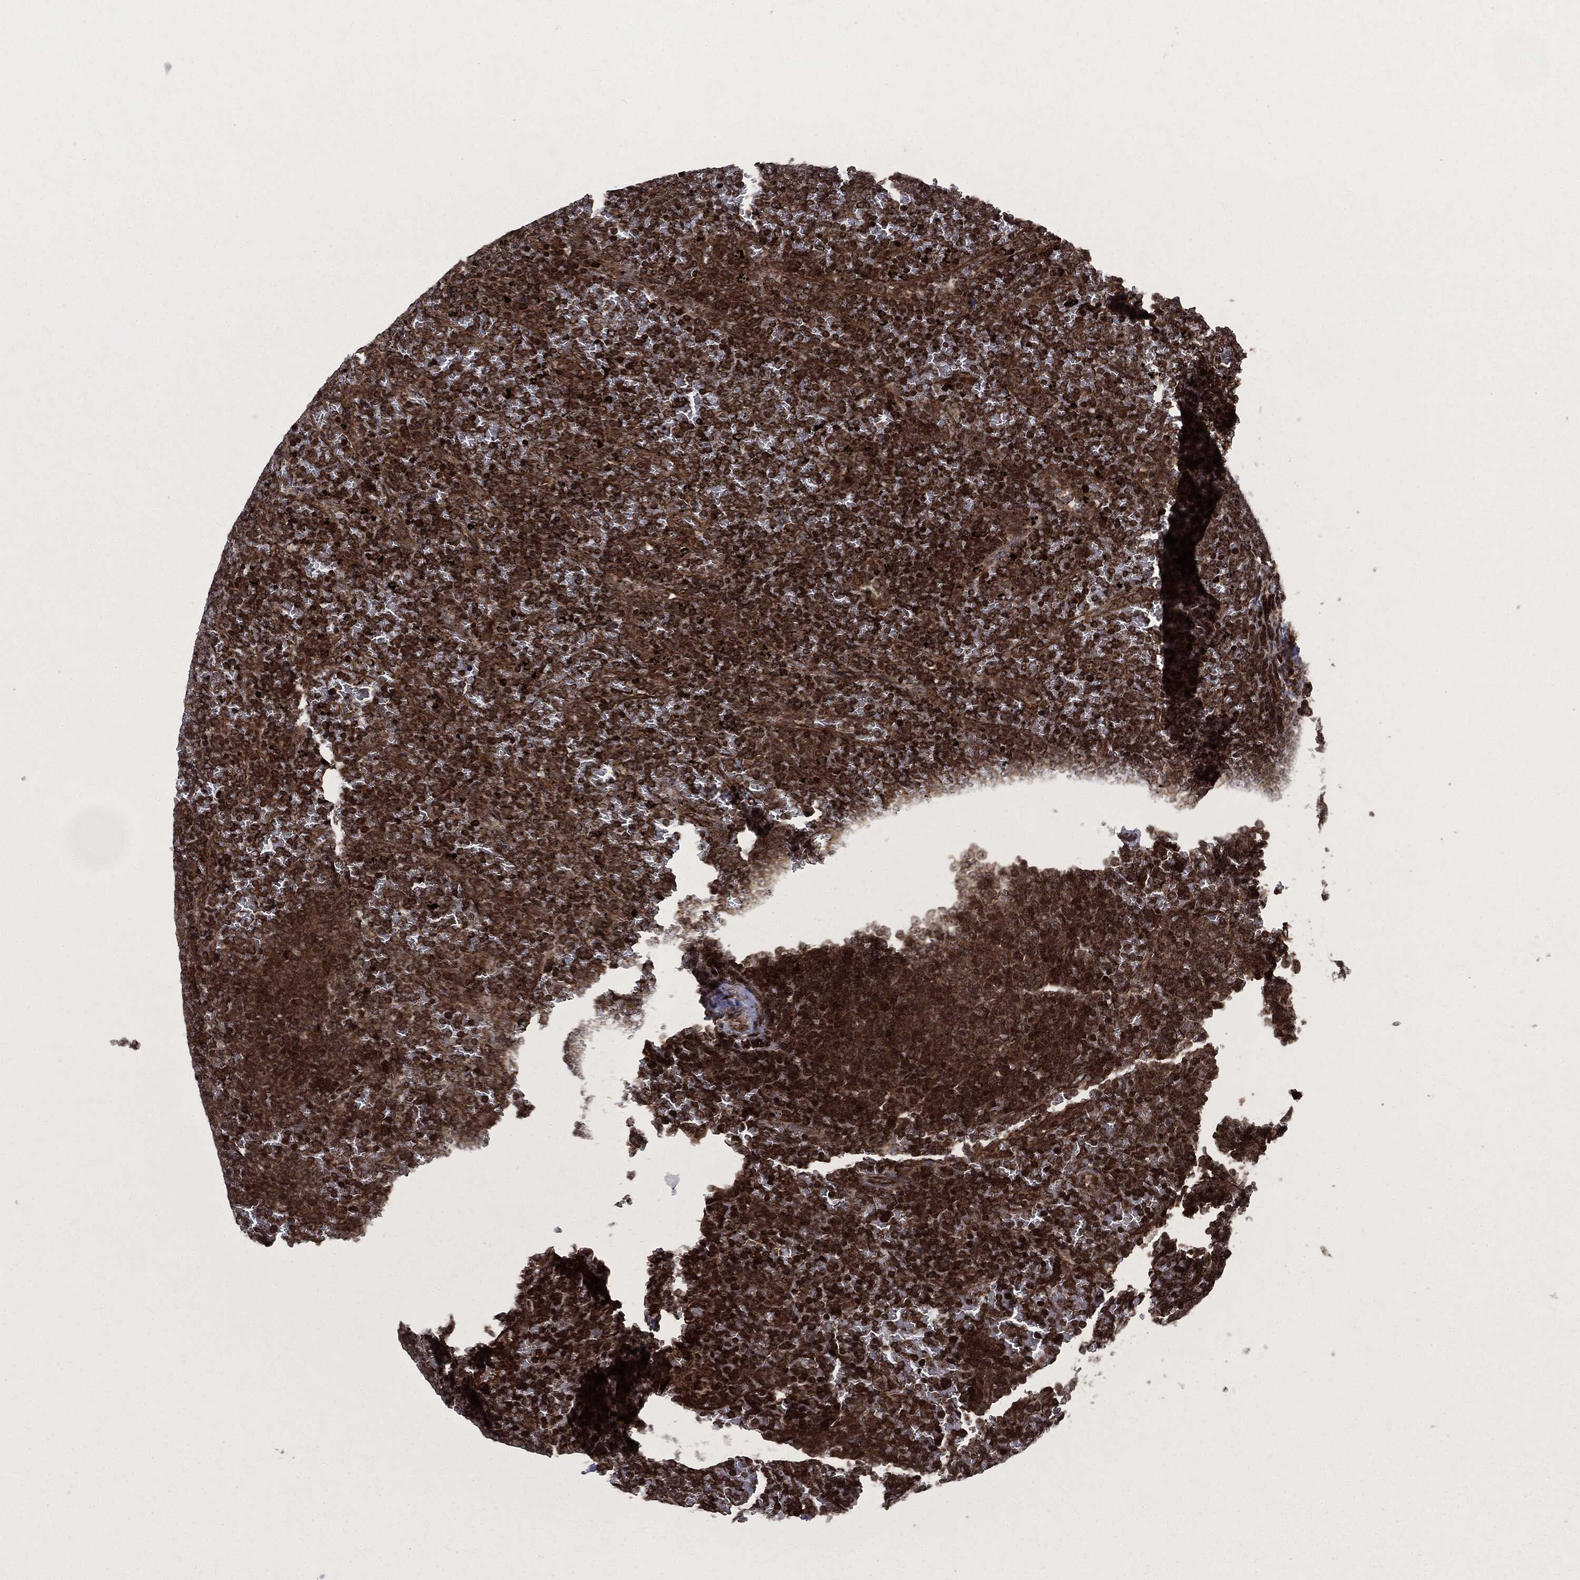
{"staining": {"intensity": "strong", "quantity": ">75%", "location": "cytoplasmic/membranous,nuclear"}, "tissue": "lymphoma", "cell_type": "Tumor cells", "image_type": "cancer", "snomed": [{"axis": "morphology", "description": "Malignant lymphoma, non-Hodgkin's type, Low grade"}, {"axis": "topography", "description": "Spleen"}], "caption": "An IHC photomicrograph of neoplastic tissue is shown. Protein staining in brown shows strong cytoplasmic/membranous and nuclear positivity in lymphoma within tumor cells. (Stains: DAB (3,3'-diaminobenzidine) in brown, nuclei in blue, Microscopy: brightfield microscopy at high magnification).", "gene": "CARD6", "patient": {"sex": "female", "age": 77}}